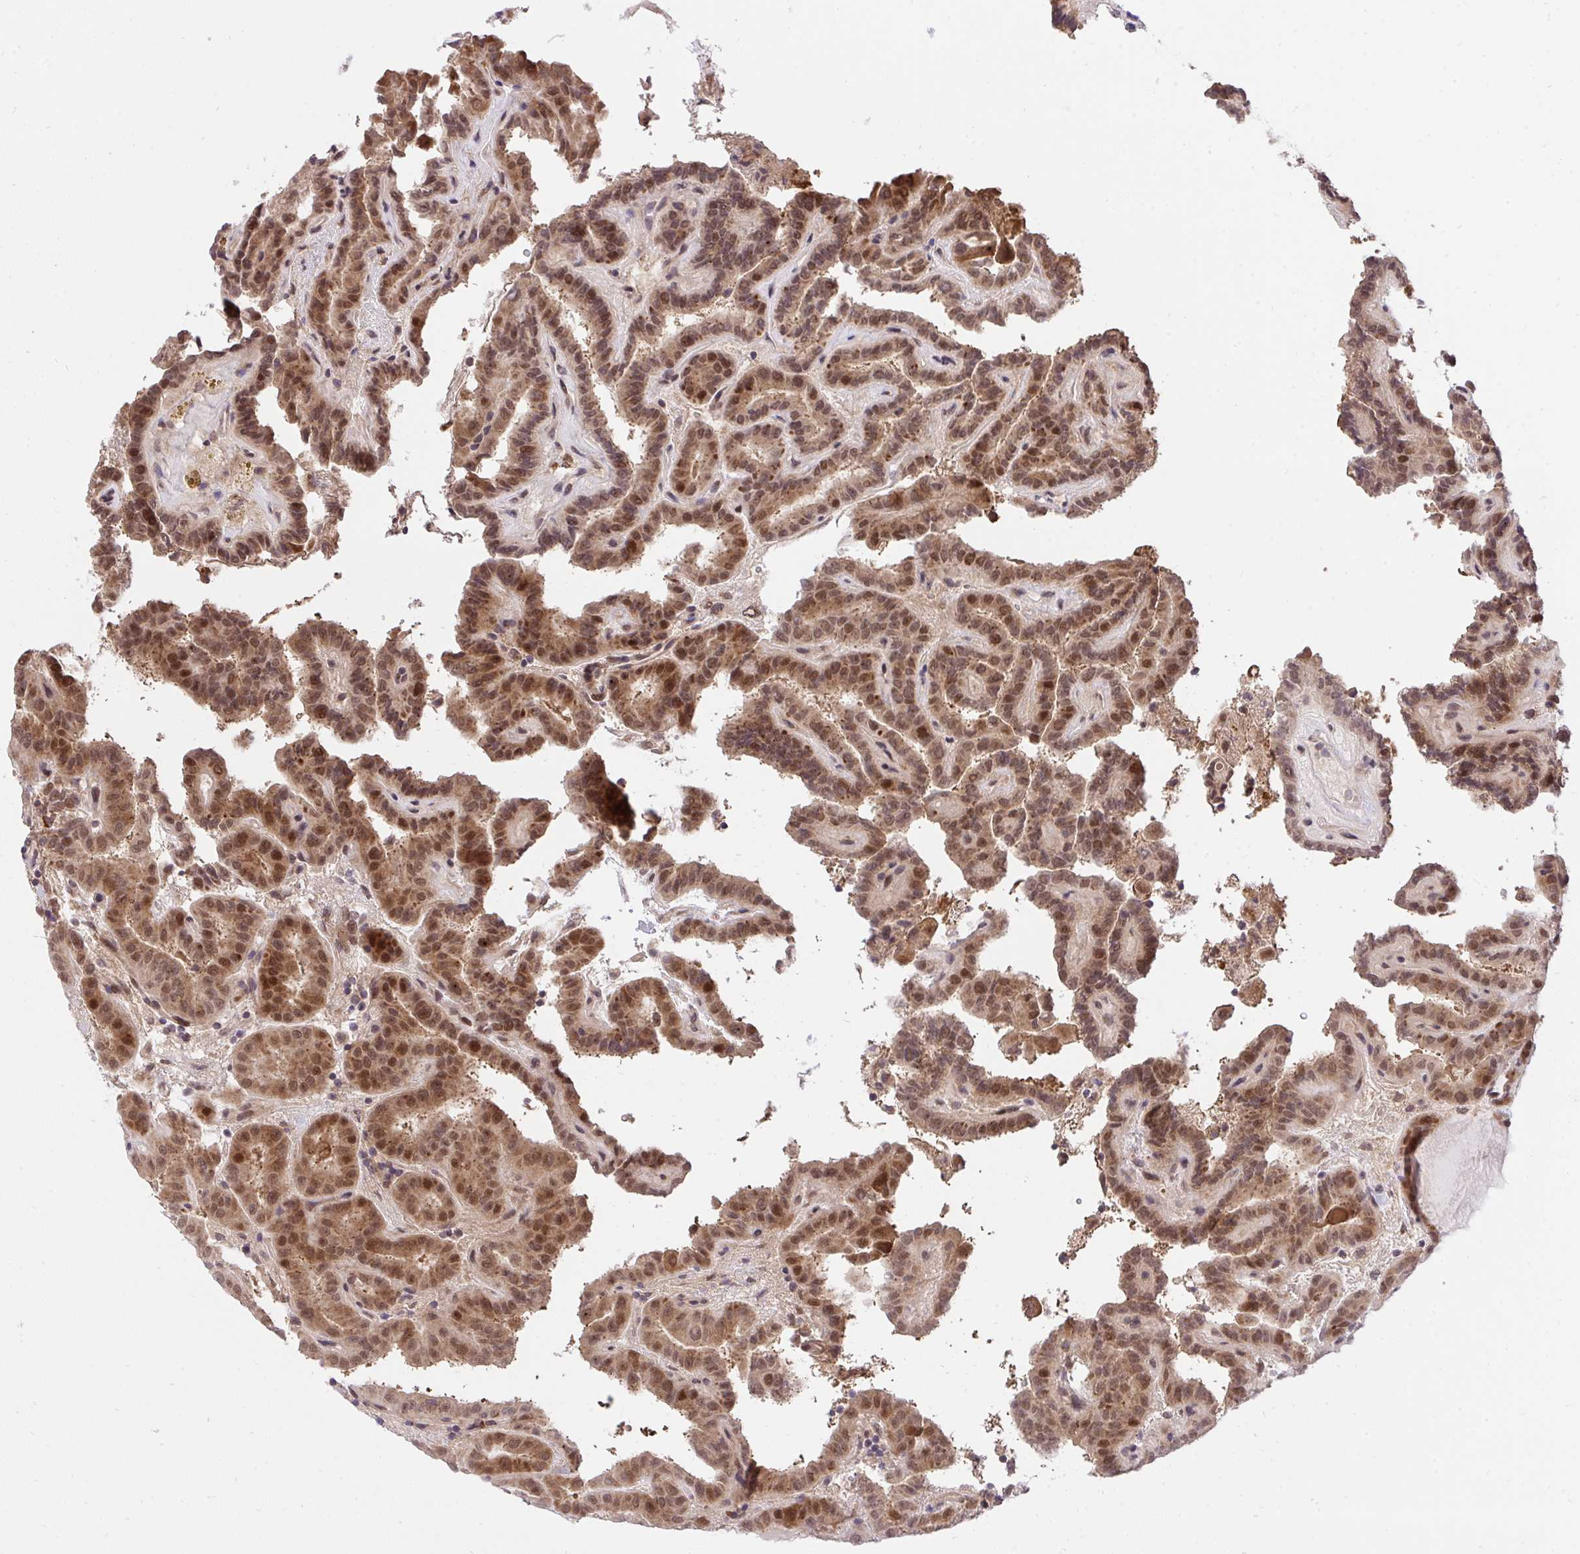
{"staining": {"intensity": "moderate", "quantity": ">75%", "location": "cytoplasmic/membranous,nuclear"}, "tissue": "thyroid cancer", "cell_type": "Tumor cells", "image_type": "cancer", "snomed": [{"axis": "morphology", "description": "Papillary adenocarcinoma, NOS"}, {"axis": "topography", "description": "Thyroid gland"}], "caption": "Human thyroid papillary adenocarcinoma stained for a protein (brown) shows moderate cytoplasmic/membranous and nuclear positive staining in about >75% of tumor cells.", "gene": "ERI1", "patient": {"sex": "female", "age": 46}}